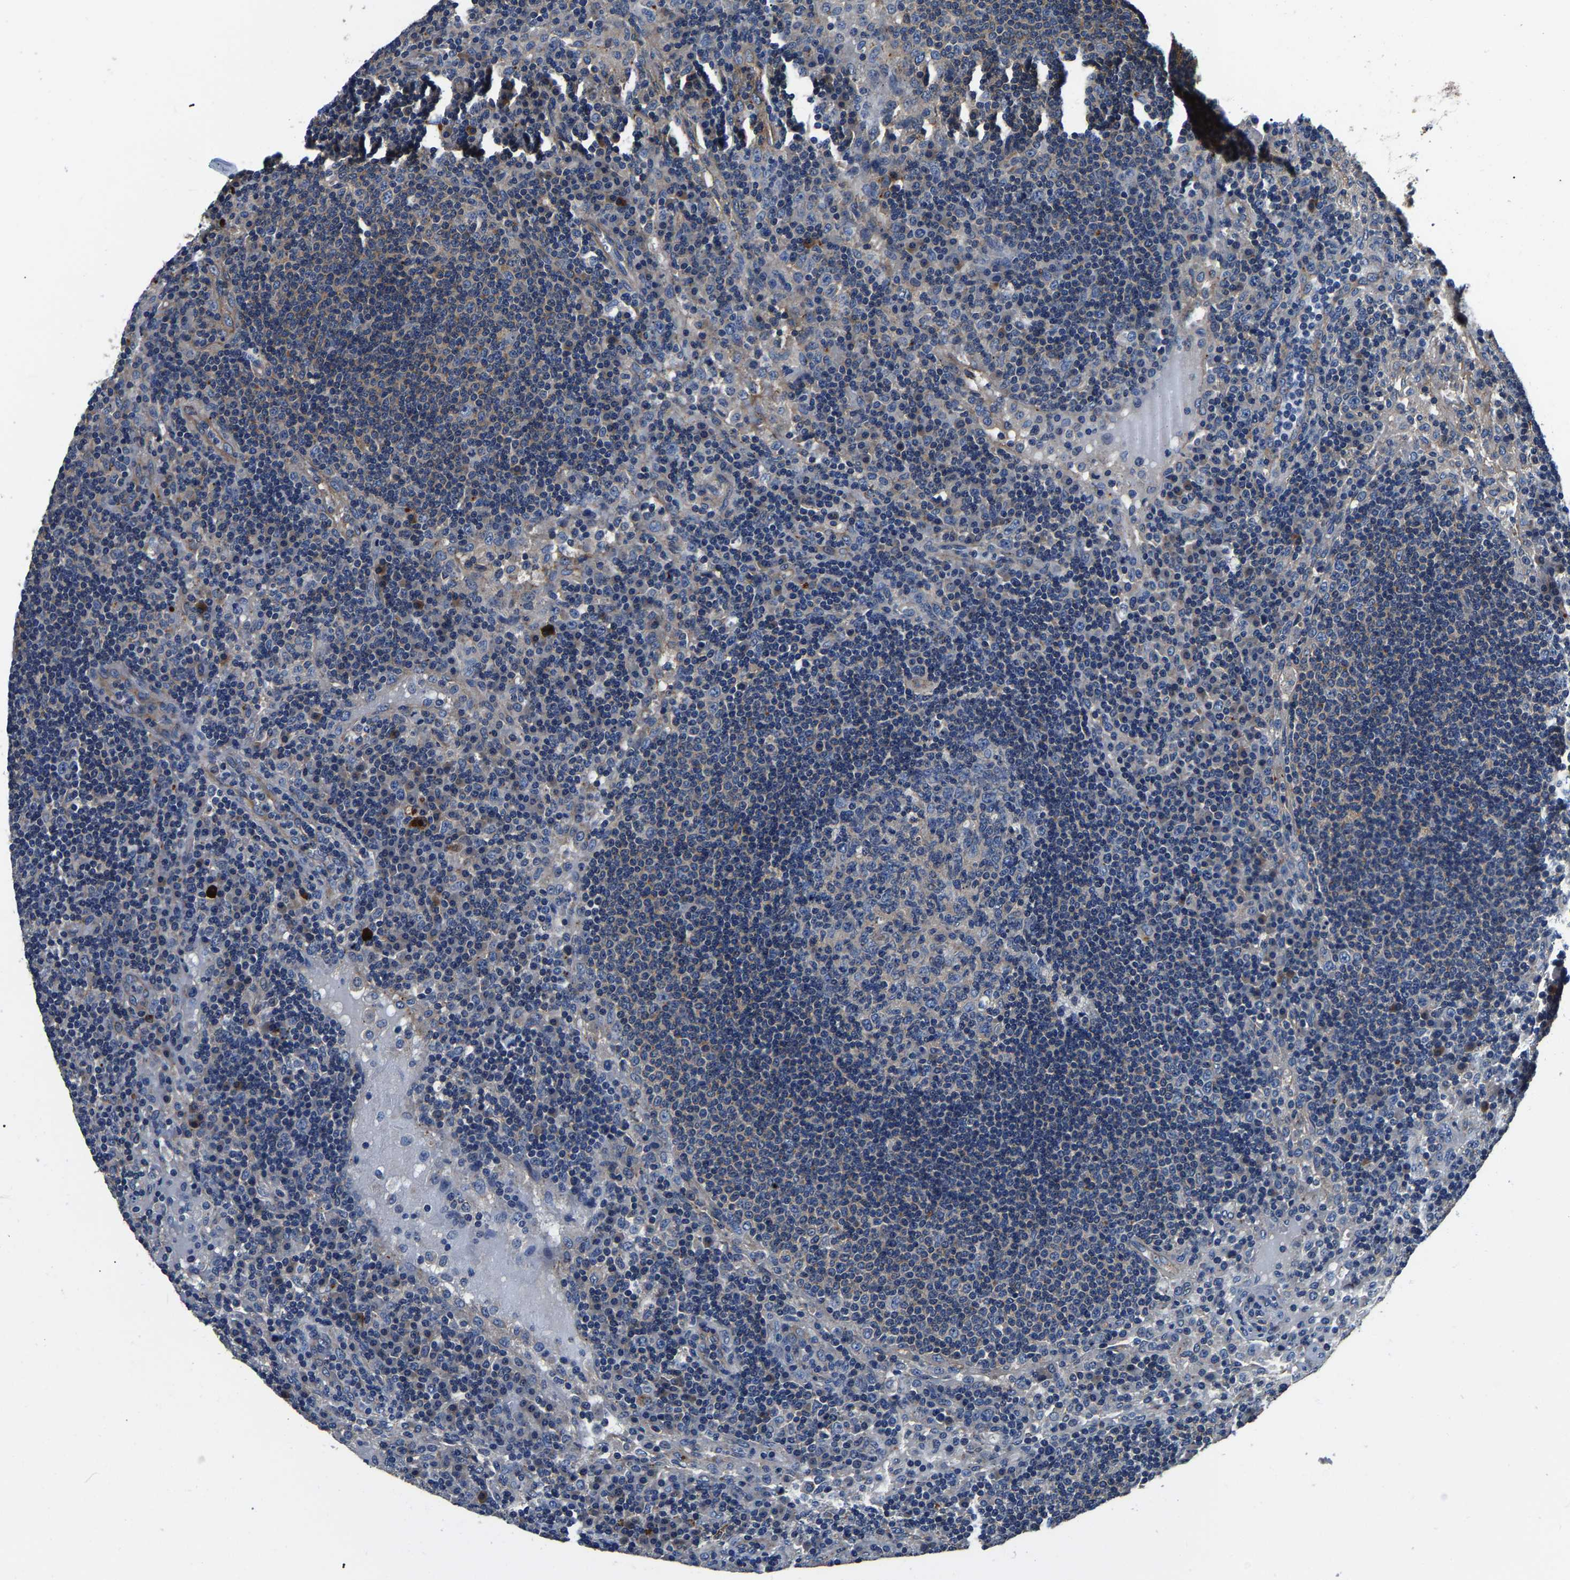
{"staining": {"intensity": "weak", "quantity": ">75%", "location": "cytoplasmic/membranous"}, "tissue": "lymph node", "cell_type": "Germinal center cells", "image_type": "normal", "snomed": [{"axis": "morphology", "description": "Normal tissue, NOS"}, {"axis": "topography", "description": "Lymph node"}], "caption": "Immunohistochemical staining of benign human lymph node exhibits weak cytoplasmic/membranous protein positivity in approximately >75% of germinal center cells.", "gene": "SH3GLB1", "patient": {"sex": "female", "age": 53}}